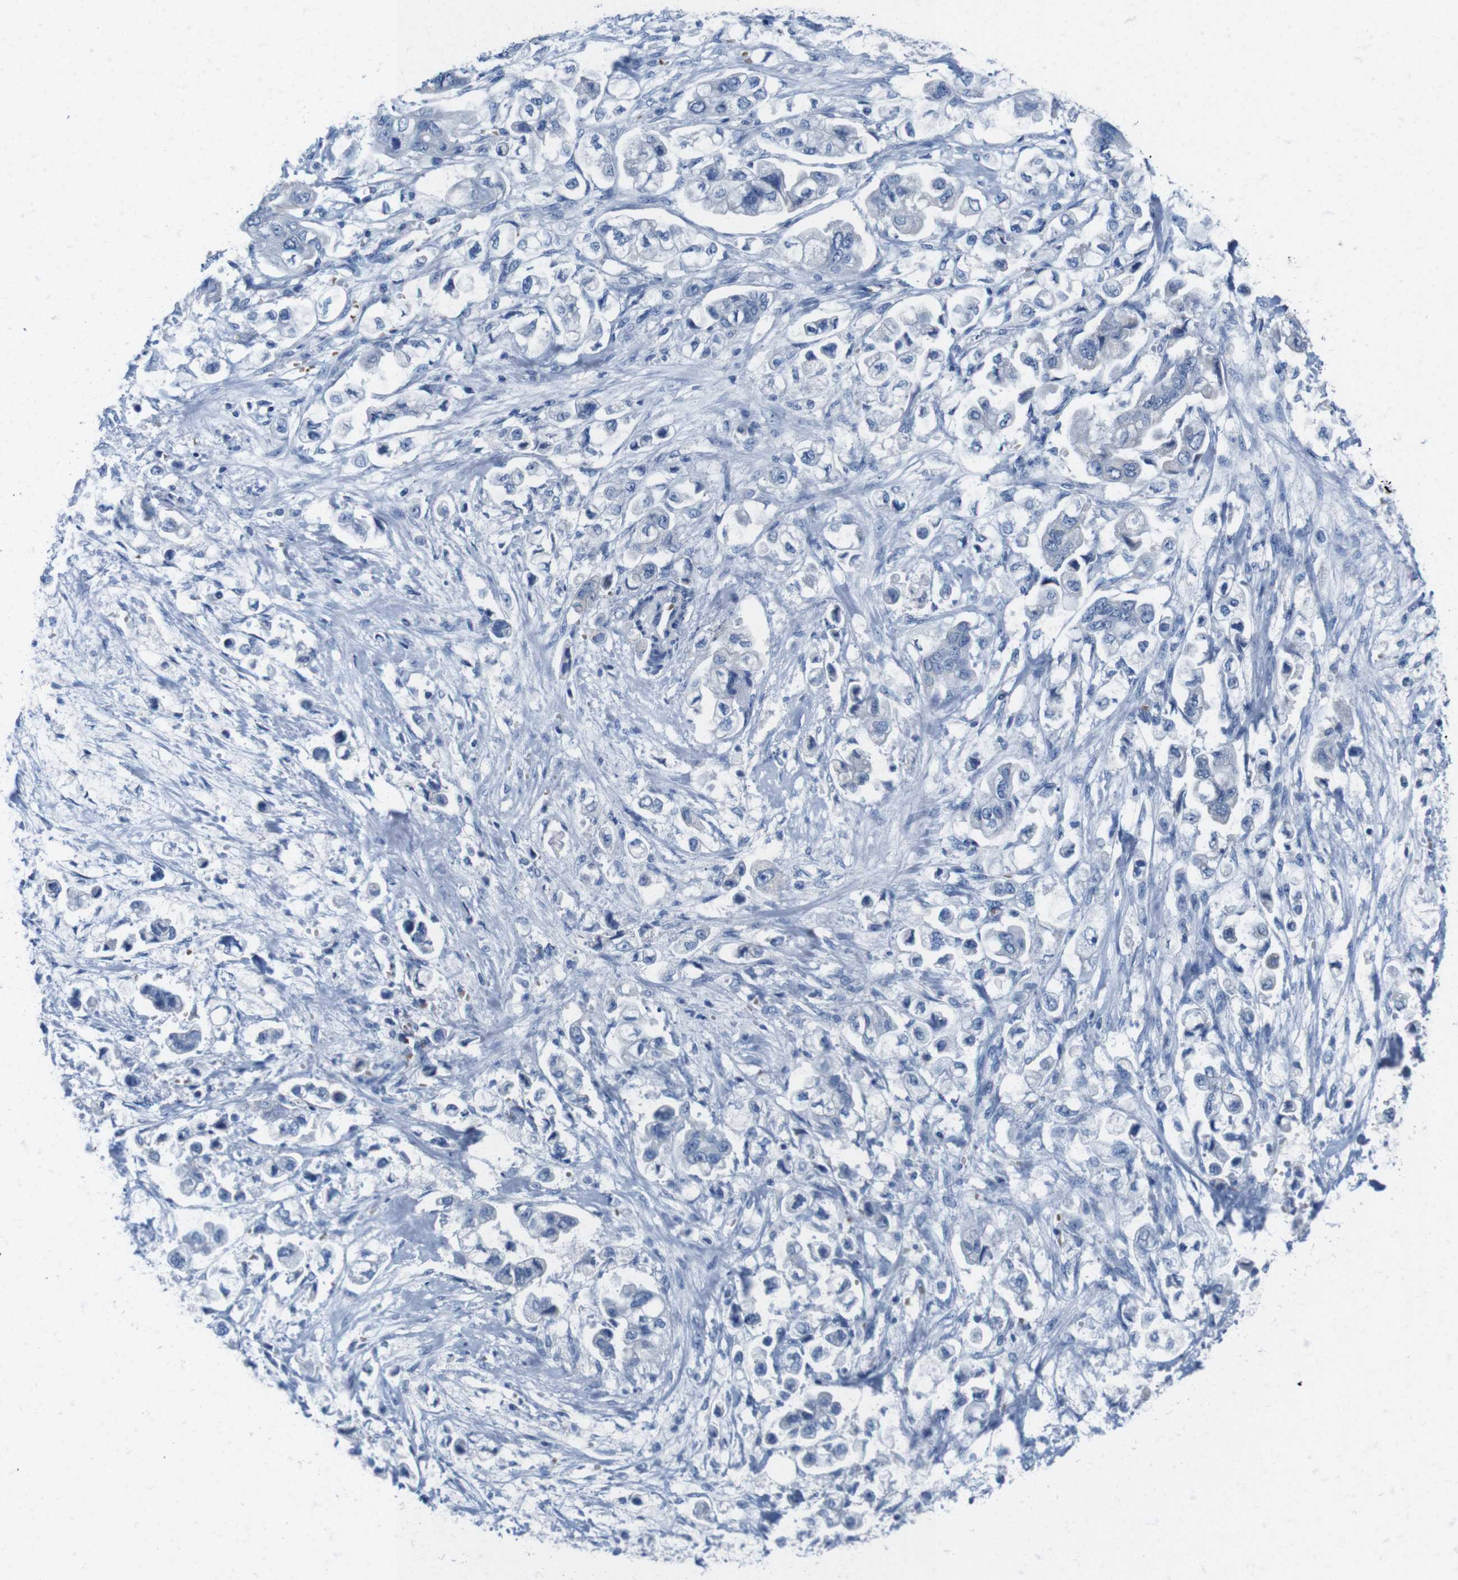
{"staining": {"intensity": "negative", "quantity": "none", "location": "none"}, "tissue": "stomach cancer", "cell_type": "Tumor cells", "image_type": "cancer", "snomed": [{"axis": "morphology", "description": "Adenocarcinoma, NOS"}, {"axis": "topography", "description": "Stomach"}], "caption": "Immunohistochemistry (IHC) micrograph of neoplastic tissue: human adenocarcinoma (stomach) stained with DAB shows no significant protein positivity in tumor cells. (Brightfield microscopy of DAB IHC at high magnification).", "gene": "IGSF8", "patient": {"sex": "male", "age": 62}}